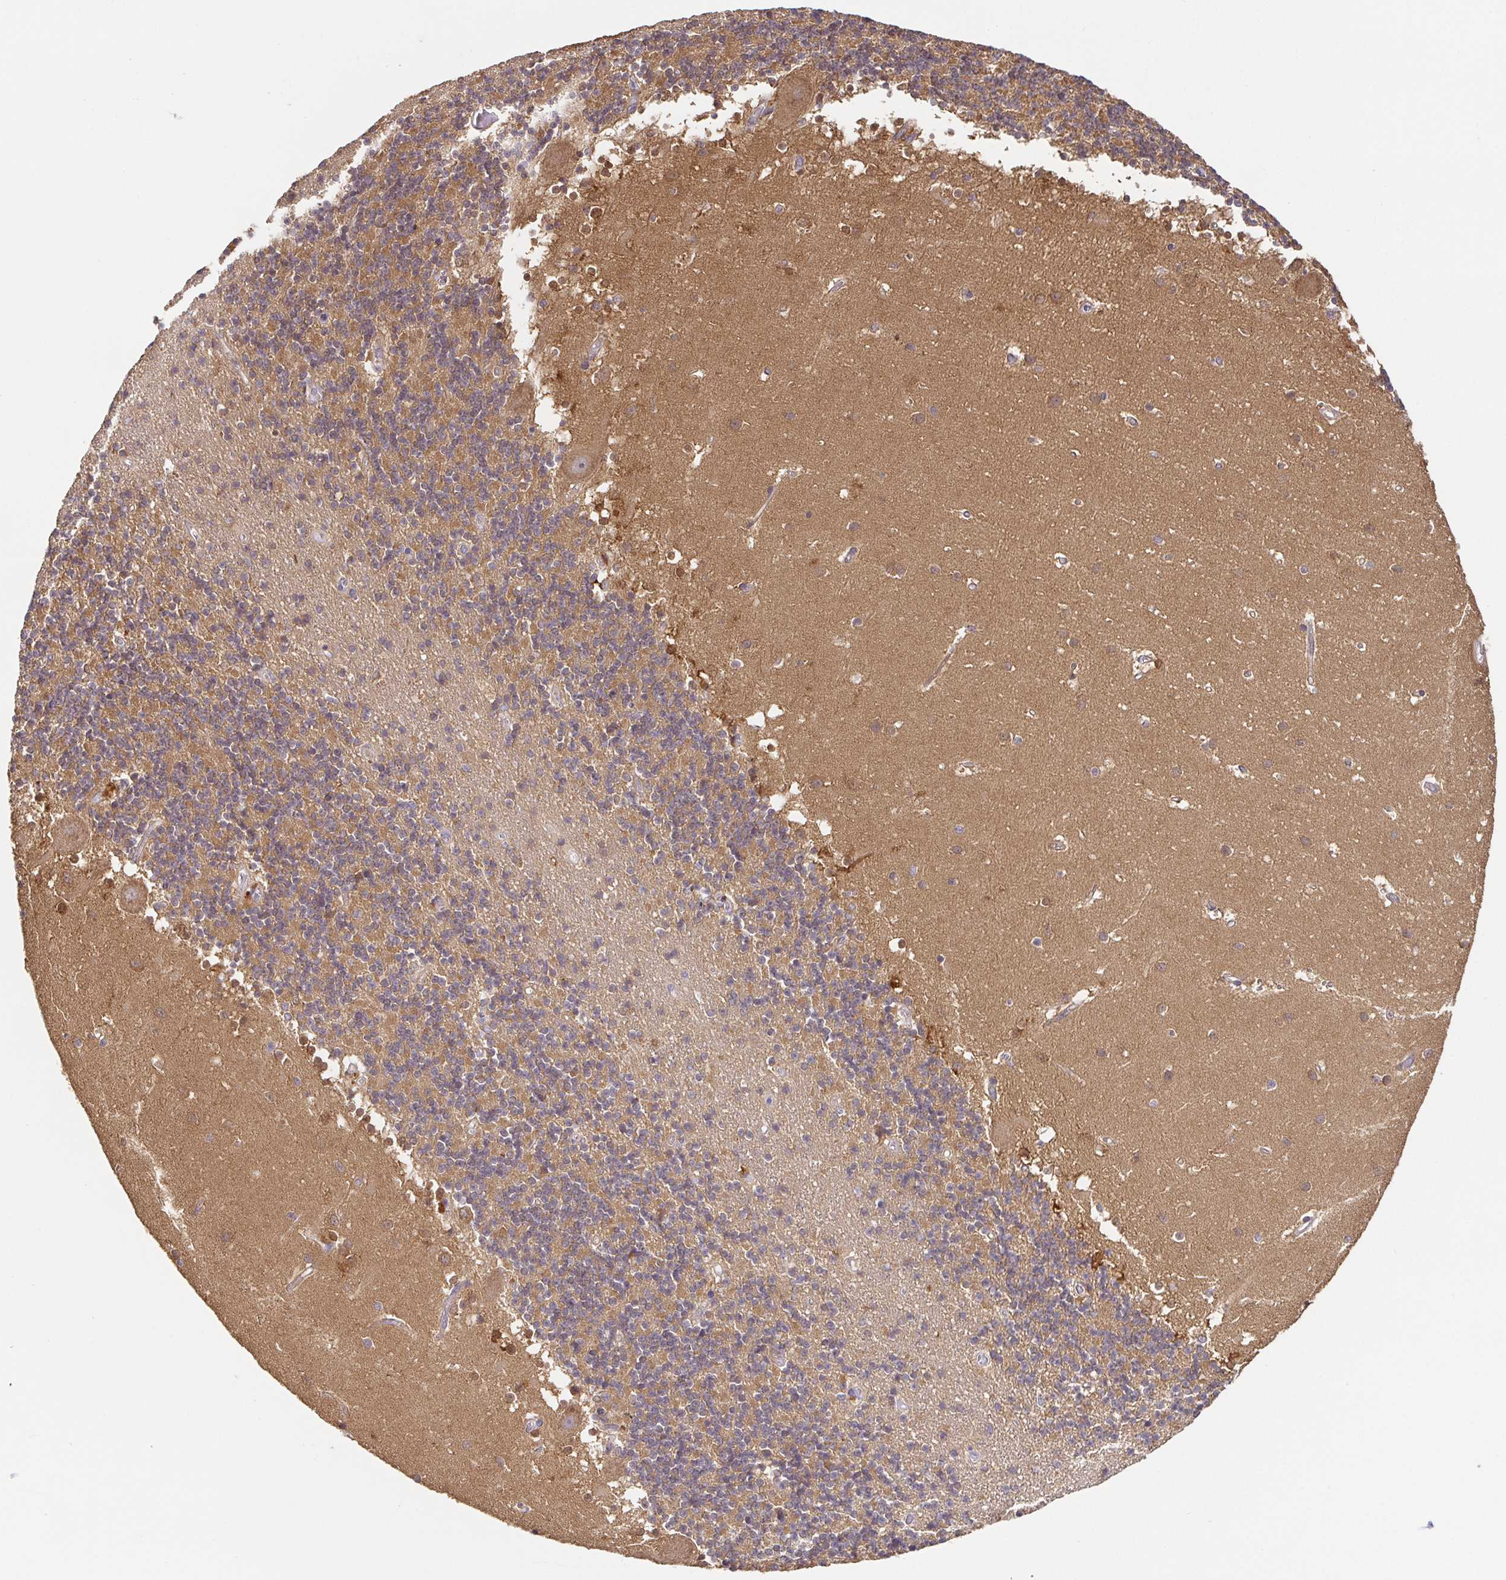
{"staining": {"intensity": "moderate", "quantity": "25%-75%", "location": "cytoplasmic/membranous"}, "tissue": "cerebellum", "cell_type": "Cells in granular layer", "image_type": "normal", "snomed": [{"axis": "morphology", "description": "Normal tissue, NOS"}, {"axis": "topography", "description": "Cerebellum"}], "caption": "Cerebellum stained for a protein exhibits moderate cytoplasmic/membranous positivity in cells in granular layer. Immunohistochemistry stains the protein of interest in brown and the nuclei are stained blue.", "gene": "HAGH", "patient": {"sex": "male", "age": 54}}